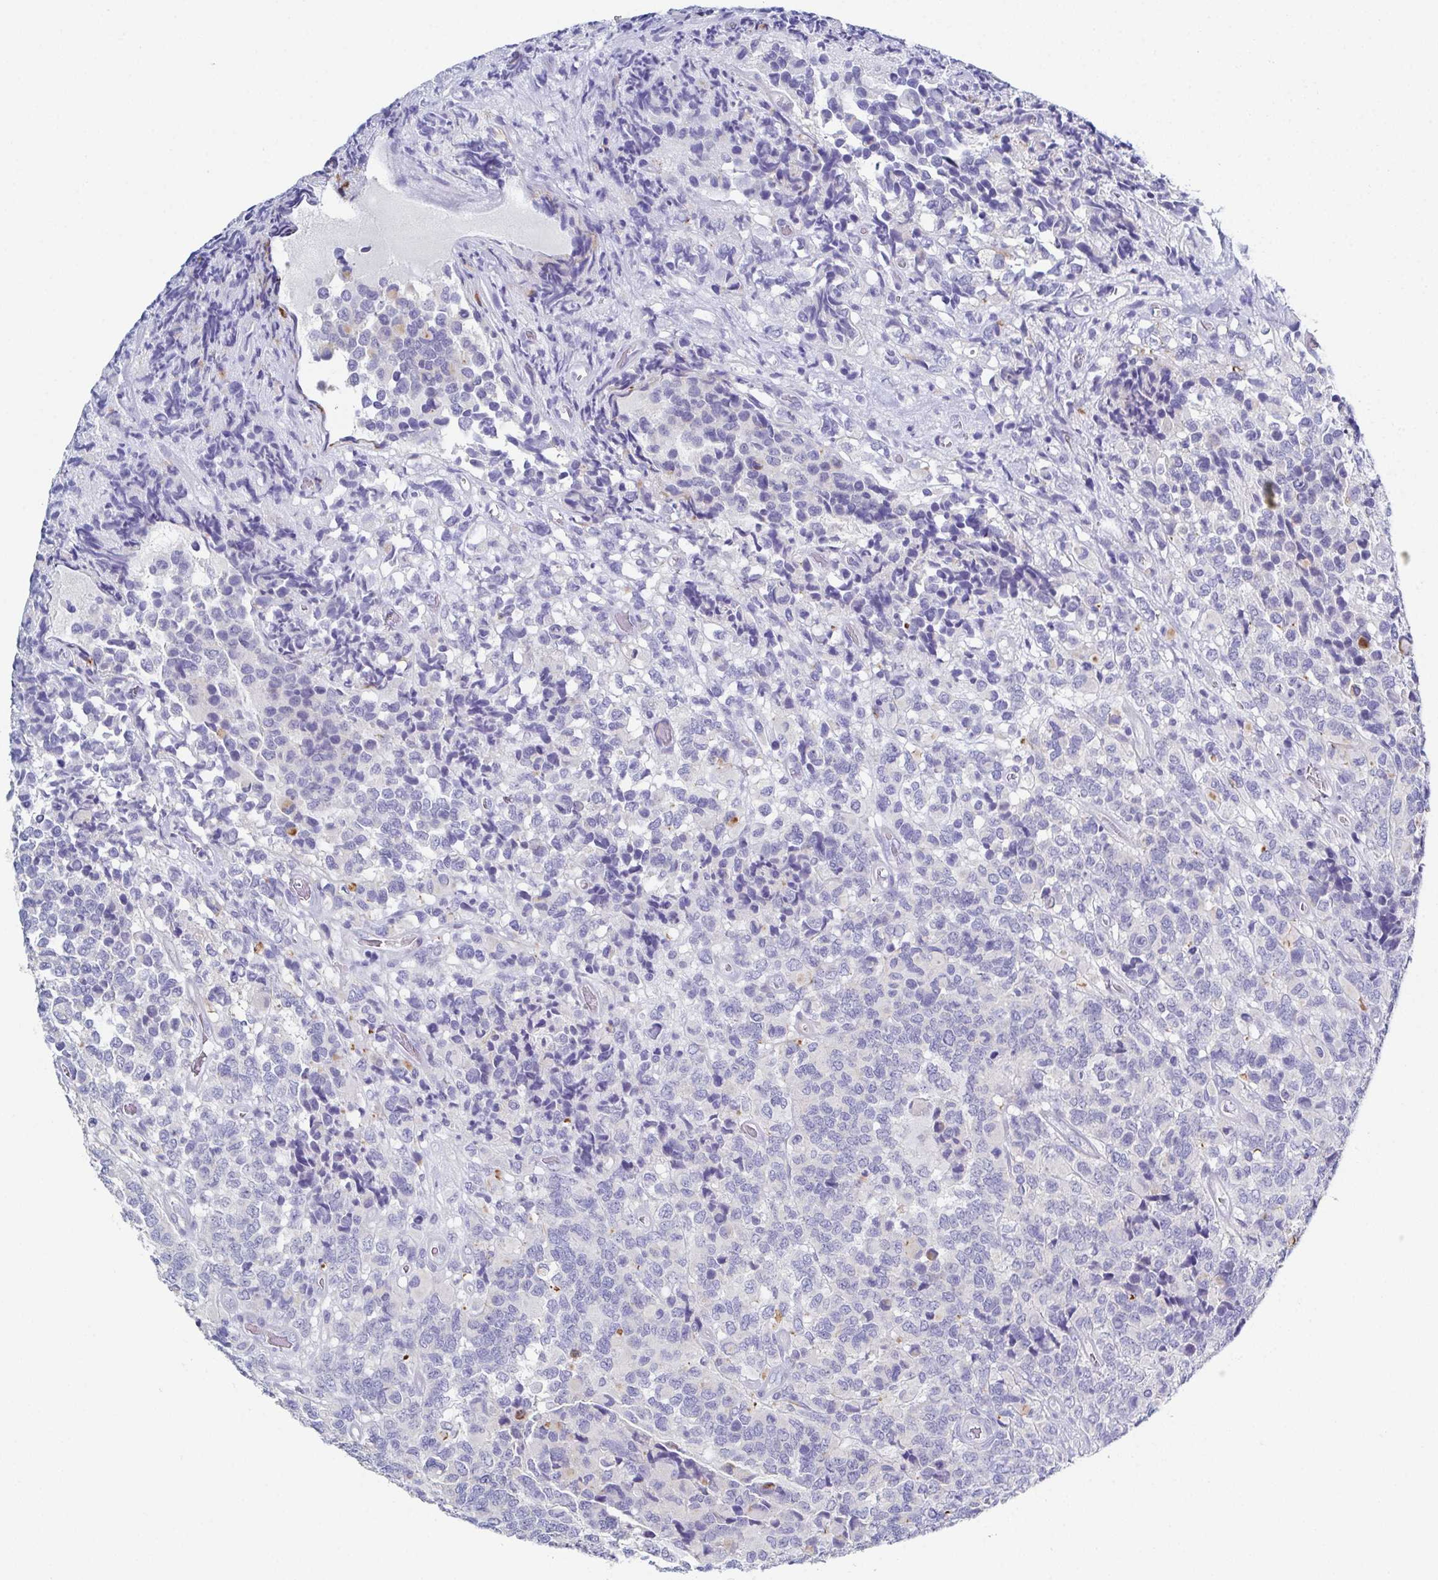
{"staining": {"intensity": "negative", "quantity": "none", "location": "none"}, "tissue": "glioma", "cell_type": "Tumor cells", "image_type": "cancer", "snomed": [{"axis": "morphology", "description": "Glioma, malignant, High grade"}, {"axis": "topography", "description": "Brain"}], "caption": "DAB immunohistochemical staining of human glioma shows no significant positivity in tumor cells.", "gene": "SSC4D", "patient": {"sex": "male", "age": 39}}